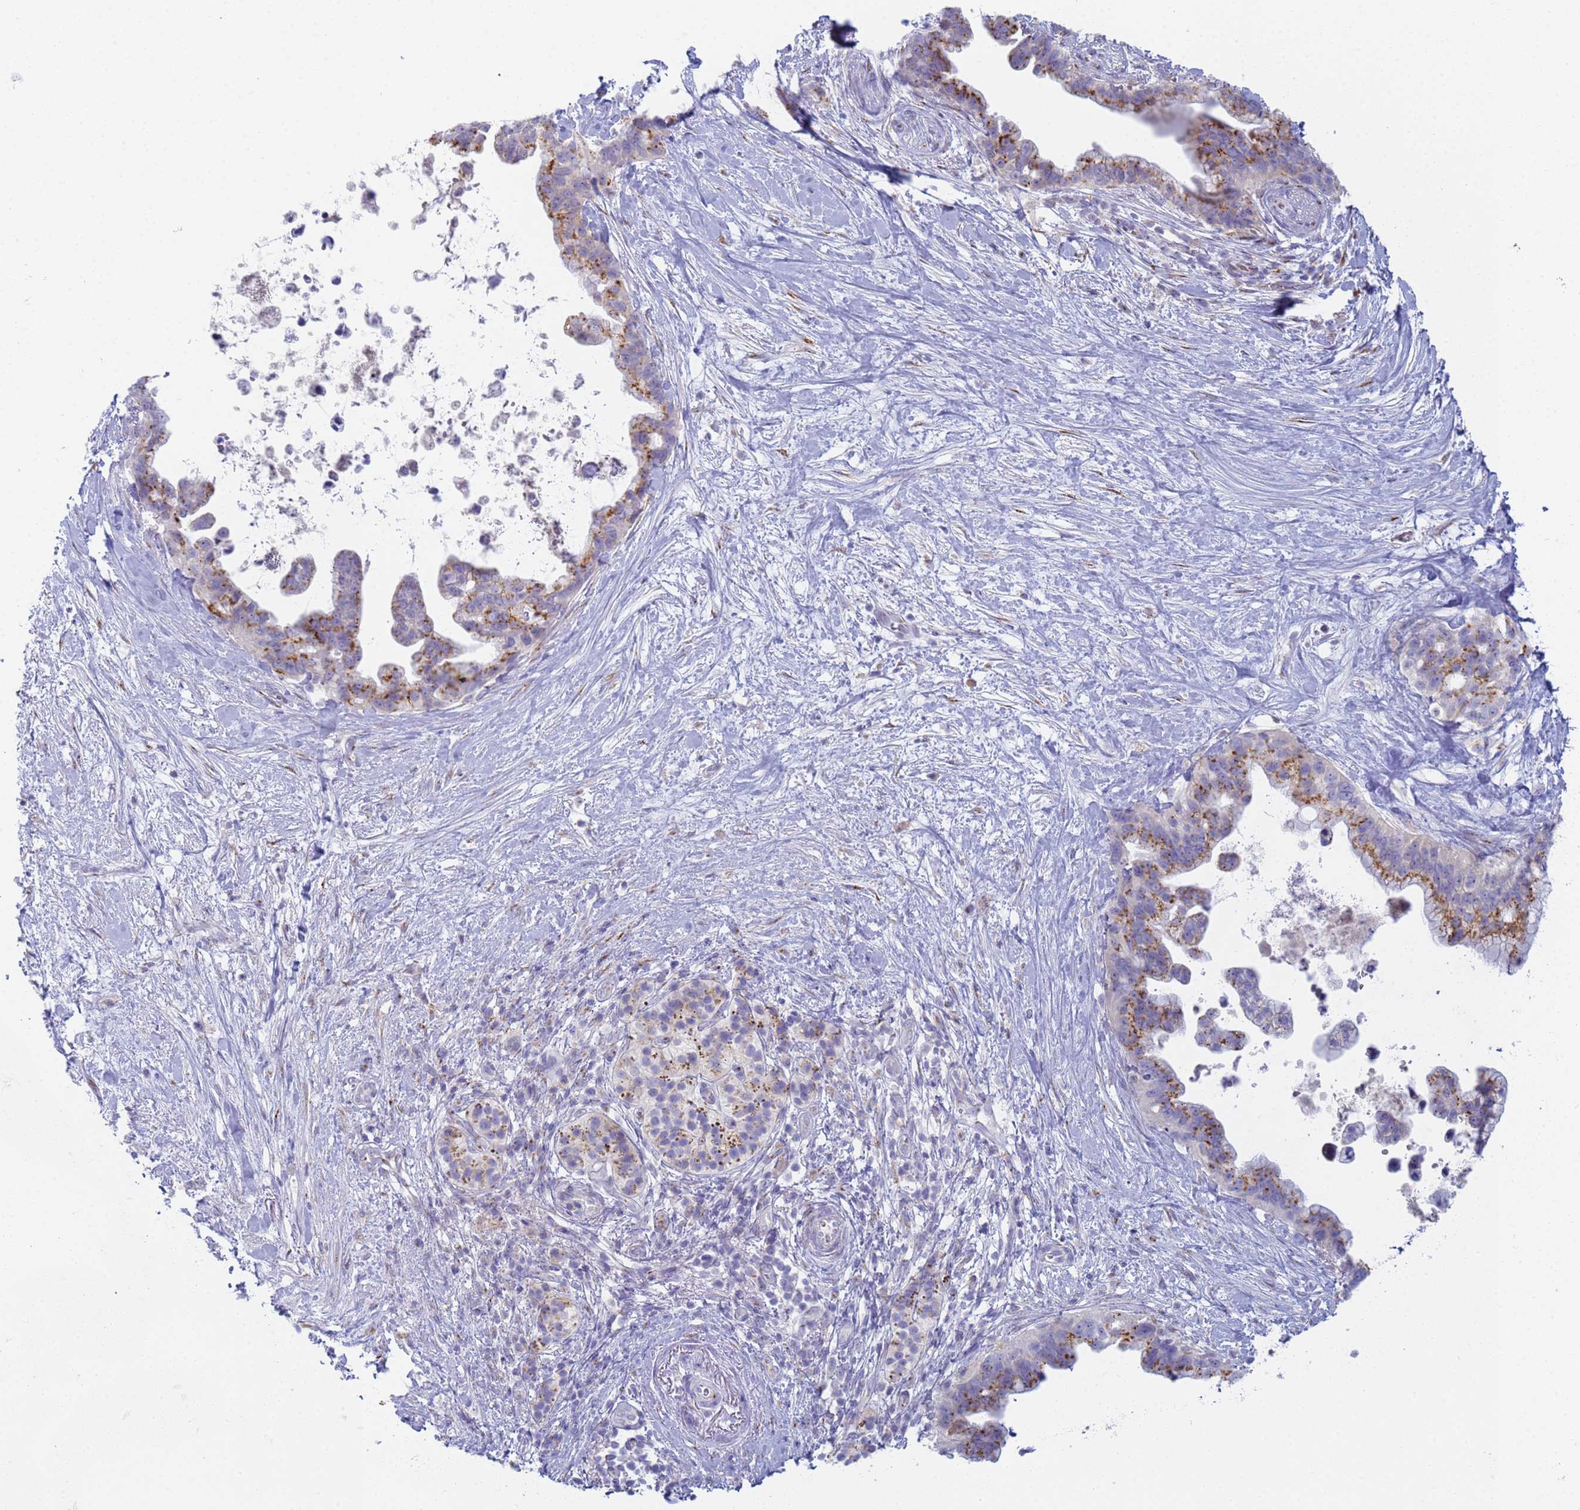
{"staining": {"intensity": "moderate", "quantity": ">75%", "location": "cytoplasmic/membranous"}, "tissue": "pancreatic cancer", "cell_type": "Tumor cells", "image_type": "cancer", "snomed": [{"axis": "morphology", "description": "Adenocarcinoma, NOS"}, {"axis": "topography", "description": "Pancreas"}], "caption": "Immunohistochemistry (IHC) image of adenocarcinoma (pancreatic) stained for a protein (brown), which shows medium levels of moderate cytoplasmic/membranous expression in approximately >75% of tumor cells.", "gene": "CR1", "patient": {"sex": "female", "age": 83}}